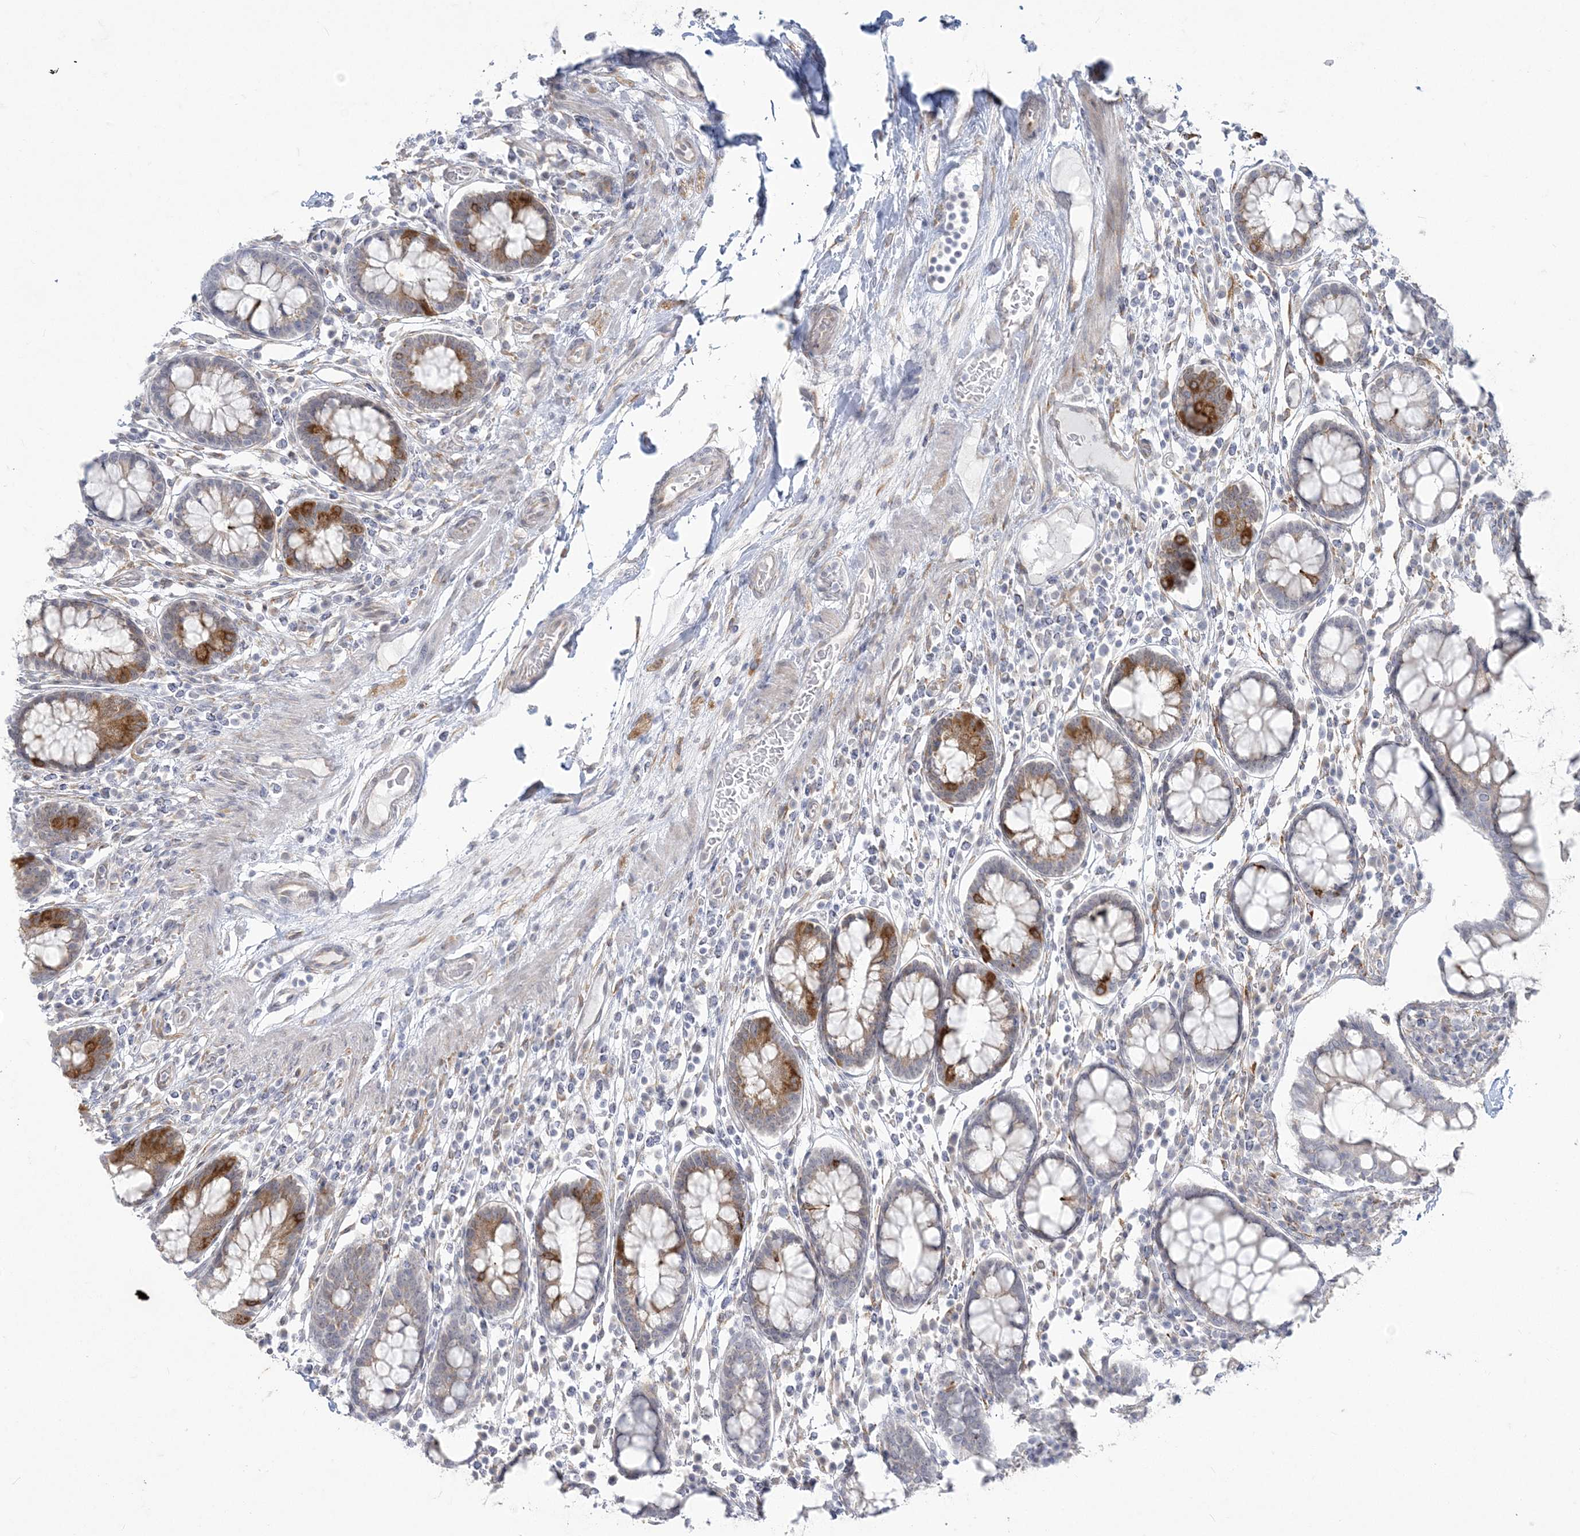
{"staining": {"intensity": "negative", "quantity": "none", "location": "none"}, "tissue": "colon", "cell_type": "Endothelial cells", "image_type": "normal", "snomed": [{"axis": "morphology", "description": "Normal tissue, NOS"}, {"axis": "topography", "description": "Colon"}], "caption": "A high-resolution photomicrograph shows IHC staining of normal colon, which displays no significant staining in endothelial cells. (DAB IHC, high magnification).", "gene": "ZC3H6", "patient": {"sex": "female", "age": 79}}